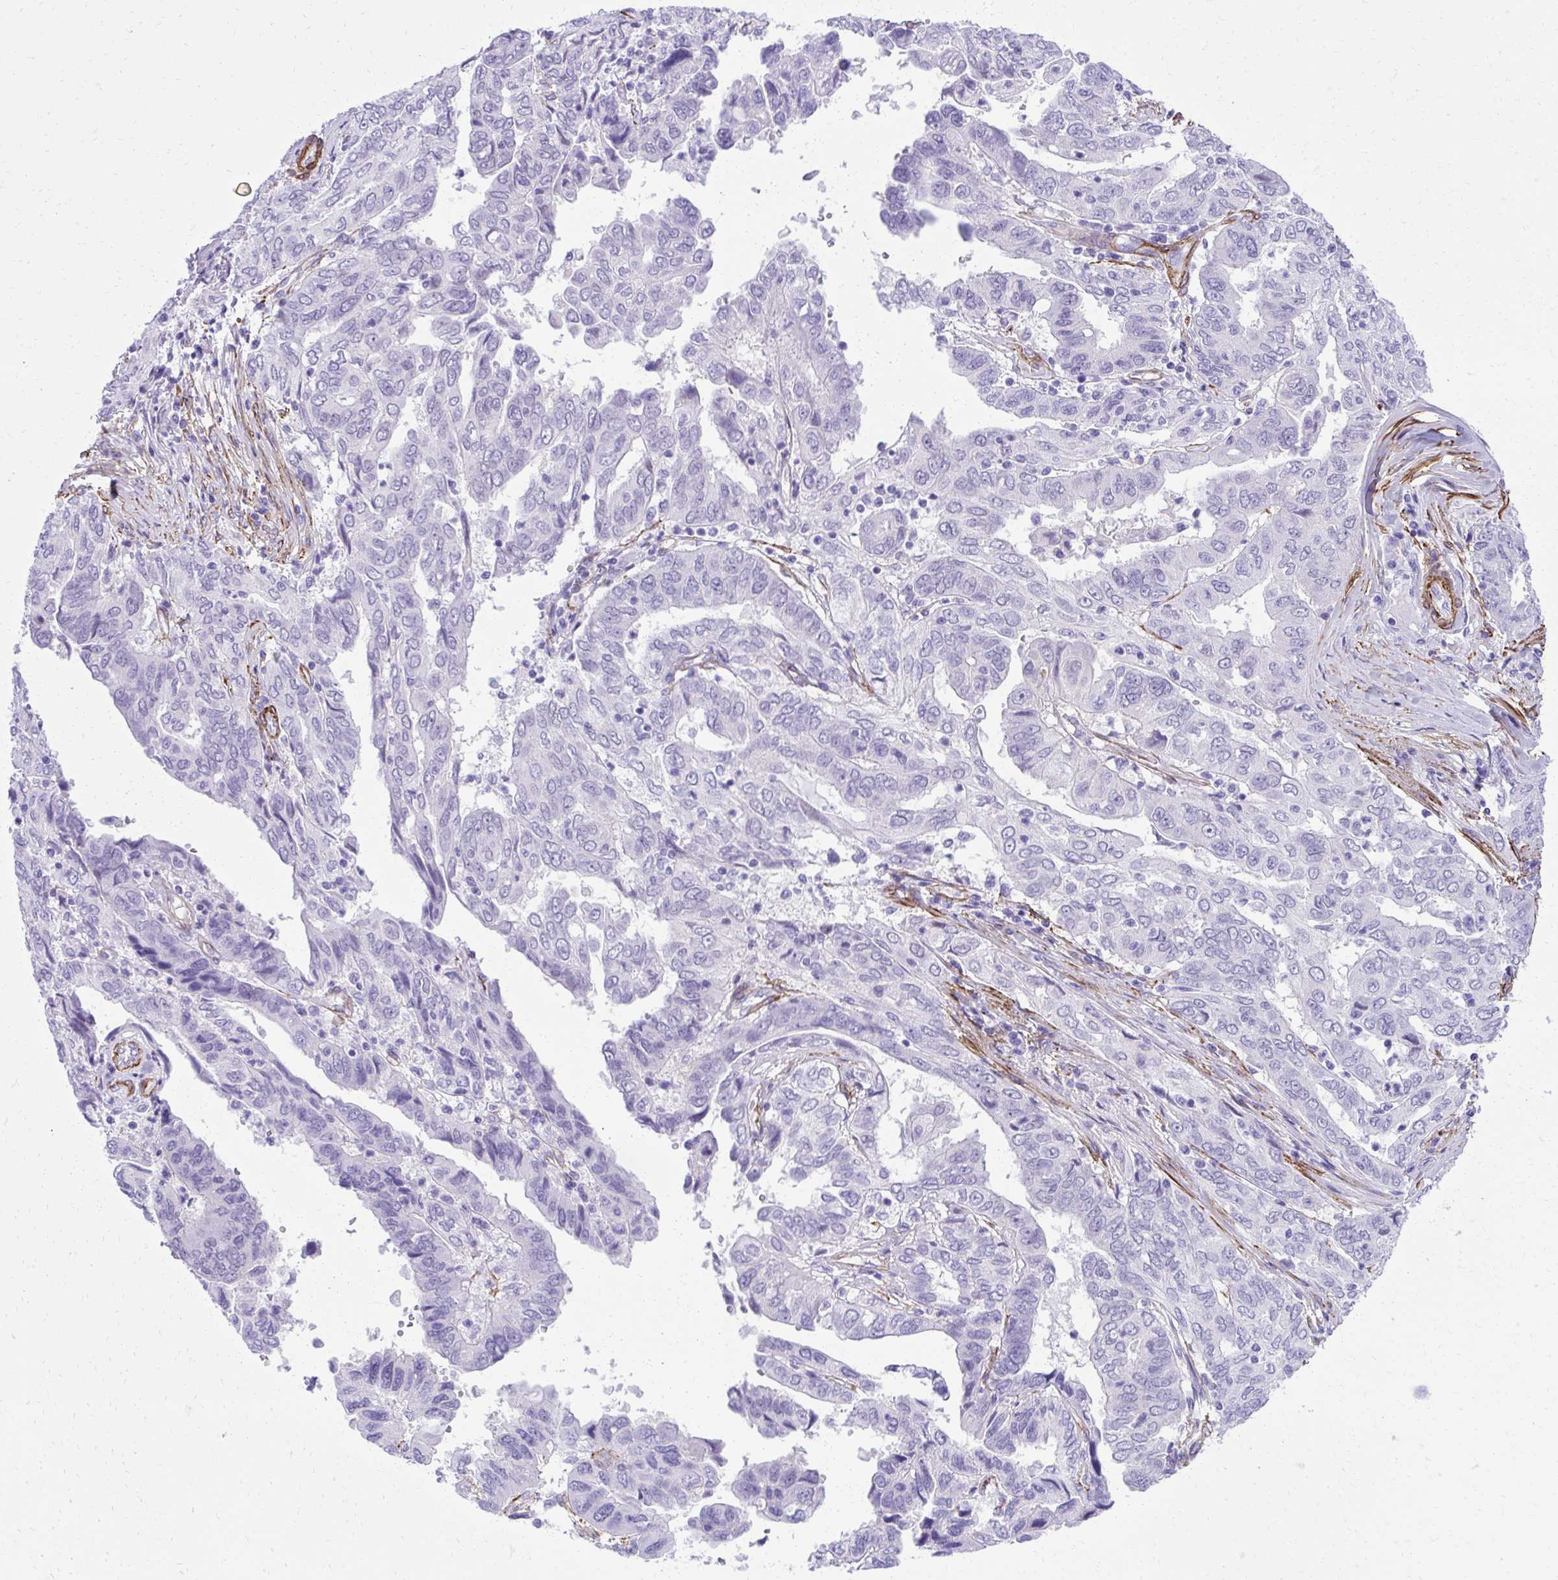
{"staining": {"intensity": "negative", "quantity": "none", "location": "none"}, "tissue": "ovarian cancer", "cell_type": "Tumor cells", "image_type": "cancer", "snomed": [{"axis": "morphology", "description": "Cystadenocarcinoma, serous, NOS"}, {"axis": "topography", "description": "Ovary"}], "caption": "Tumor cells are negative for protein expression in human ovarian serous cystadenocarcinoma.", "gene": "PITPNM3", "patient": {"sex": "female", "age": 79}}